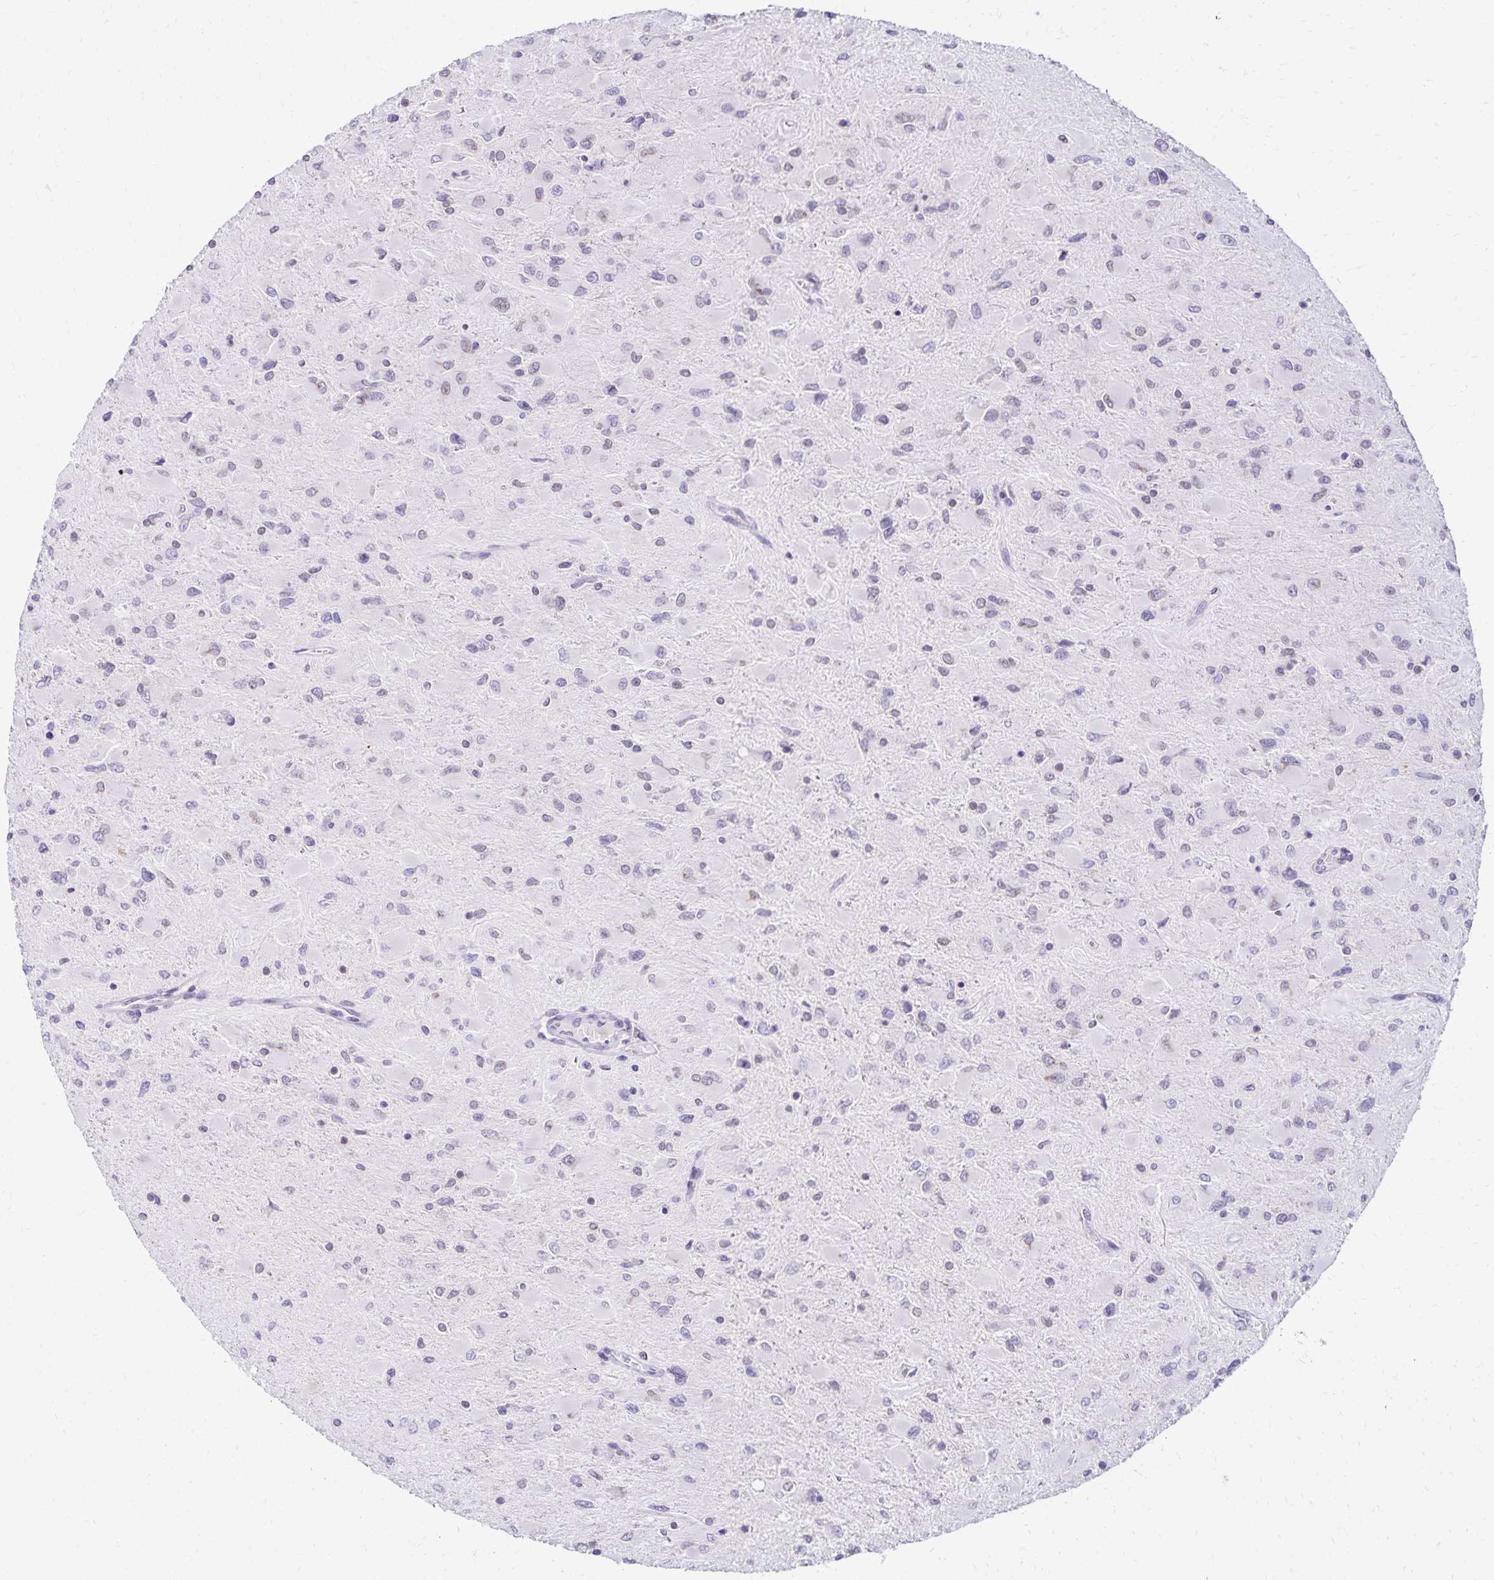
{"staining": {"intensity": "negative", "quantity": "none", "location": "none"}, "tissue": "glioma", "cell_type": "Tumor cells", "image_type": "cancer", "snomed": [{"axis": "morphology", "description": "Glioma, malignant, High grade"}, {"axis": "topography", "description": "Cerebral cortex"}], "caption": "Immunohistochemistry of glioma shows no expression in tumor cells.", "gene": "FAM166C", "patient": {"sex": "female", "age": 36}}